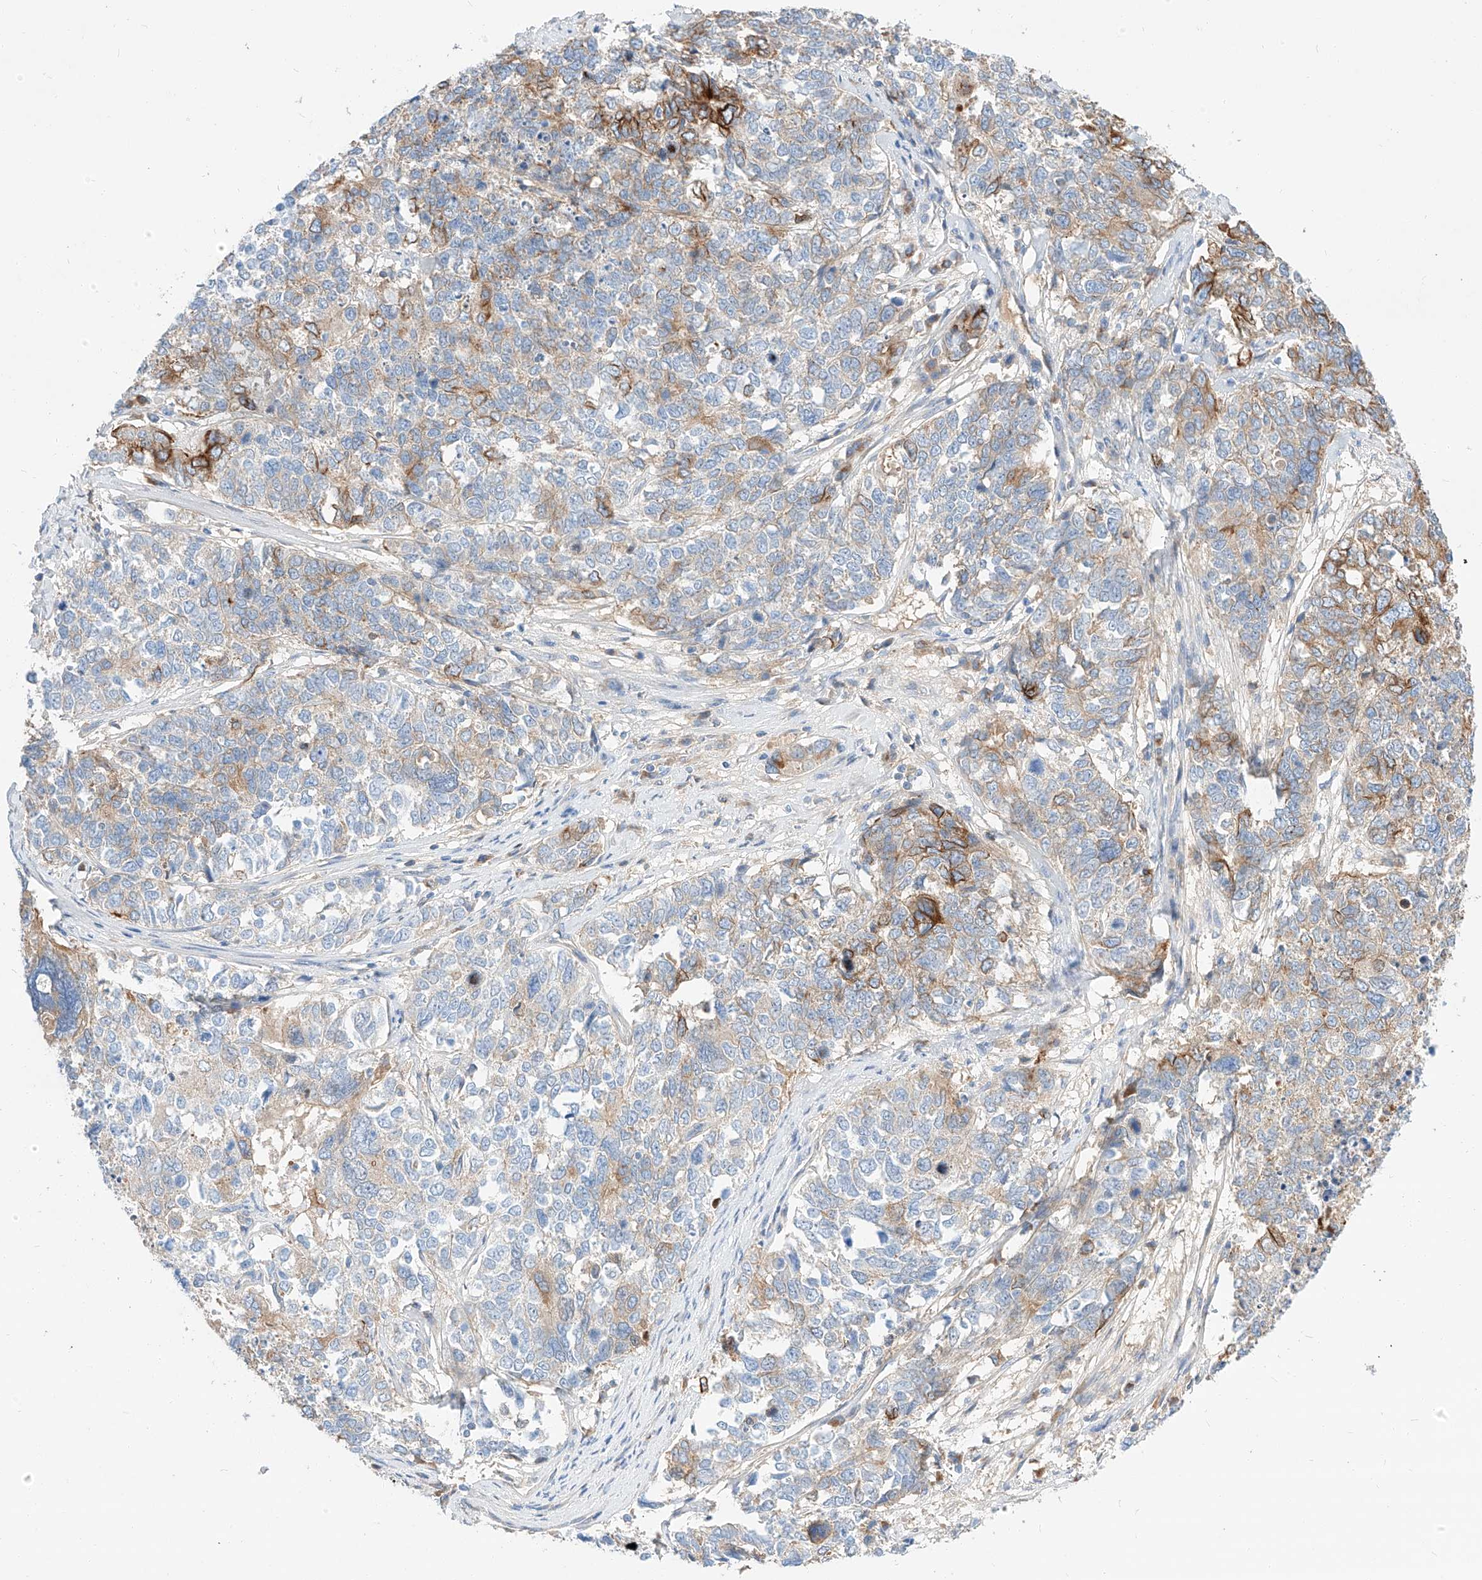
{"staining": {"intensity": "moderate", "quantity": "<25%", "location": "cytoplasmic/membranous"}, "tissue": "cervical cancer", "cell_type": "Tumor cells", "image_type": "cancer", "snomed": [{"axis": "morphology", "description": "Squamous cell carcinoma, NOS"}, {"axis": "topography", "description": "Cervix"}], "caption": "The immunohistochemical stain highlights moderate cytoplasmic/membranous positivity in tumor cells of squamous cell carcinoma (cervical) tissue. (IHC, brightfield microscopy, high magnification).", "gene": "MAP7", "patient": {"sex": "female", "age": 63}}